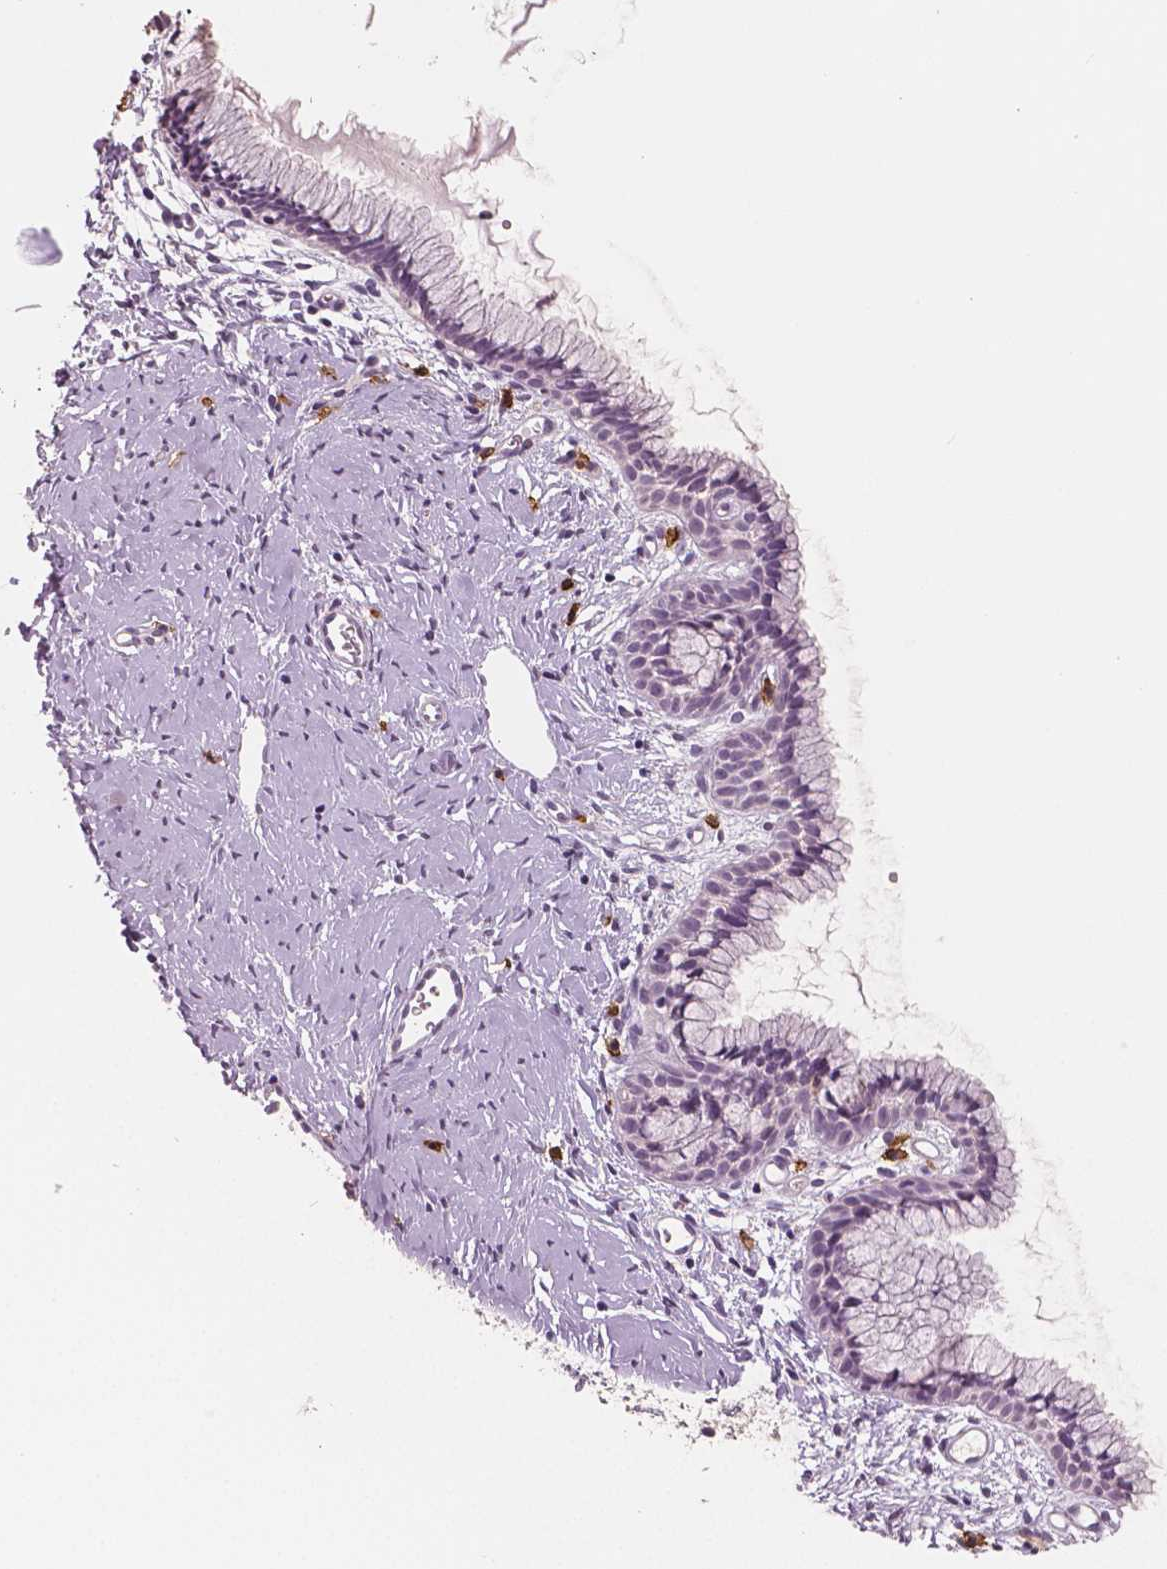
{"staining": {"intensity": "negative", "quantity": "none", "location": "none"}, "tissue": "cervix", "cell_type": "Glandular cells", "image_type": "normal", "snomed": [{"axis": "morphology", "description": "Normal tissue, NOS"}, {"axis": "topography", "description": "Cervix"}], "caption": "Immunohistochemistry (IHC) photomicrograph of benign cervix stained for a protein (brown), which demonstrates no expression in glandular cells. The staining was performed using DAB to visualize the protein expression in brown, while the nuclei were stained in blue with hematoxylin (Magnification: 20x).", "gene": "KIT", "patient": {"sex": "female", "age": 40}}